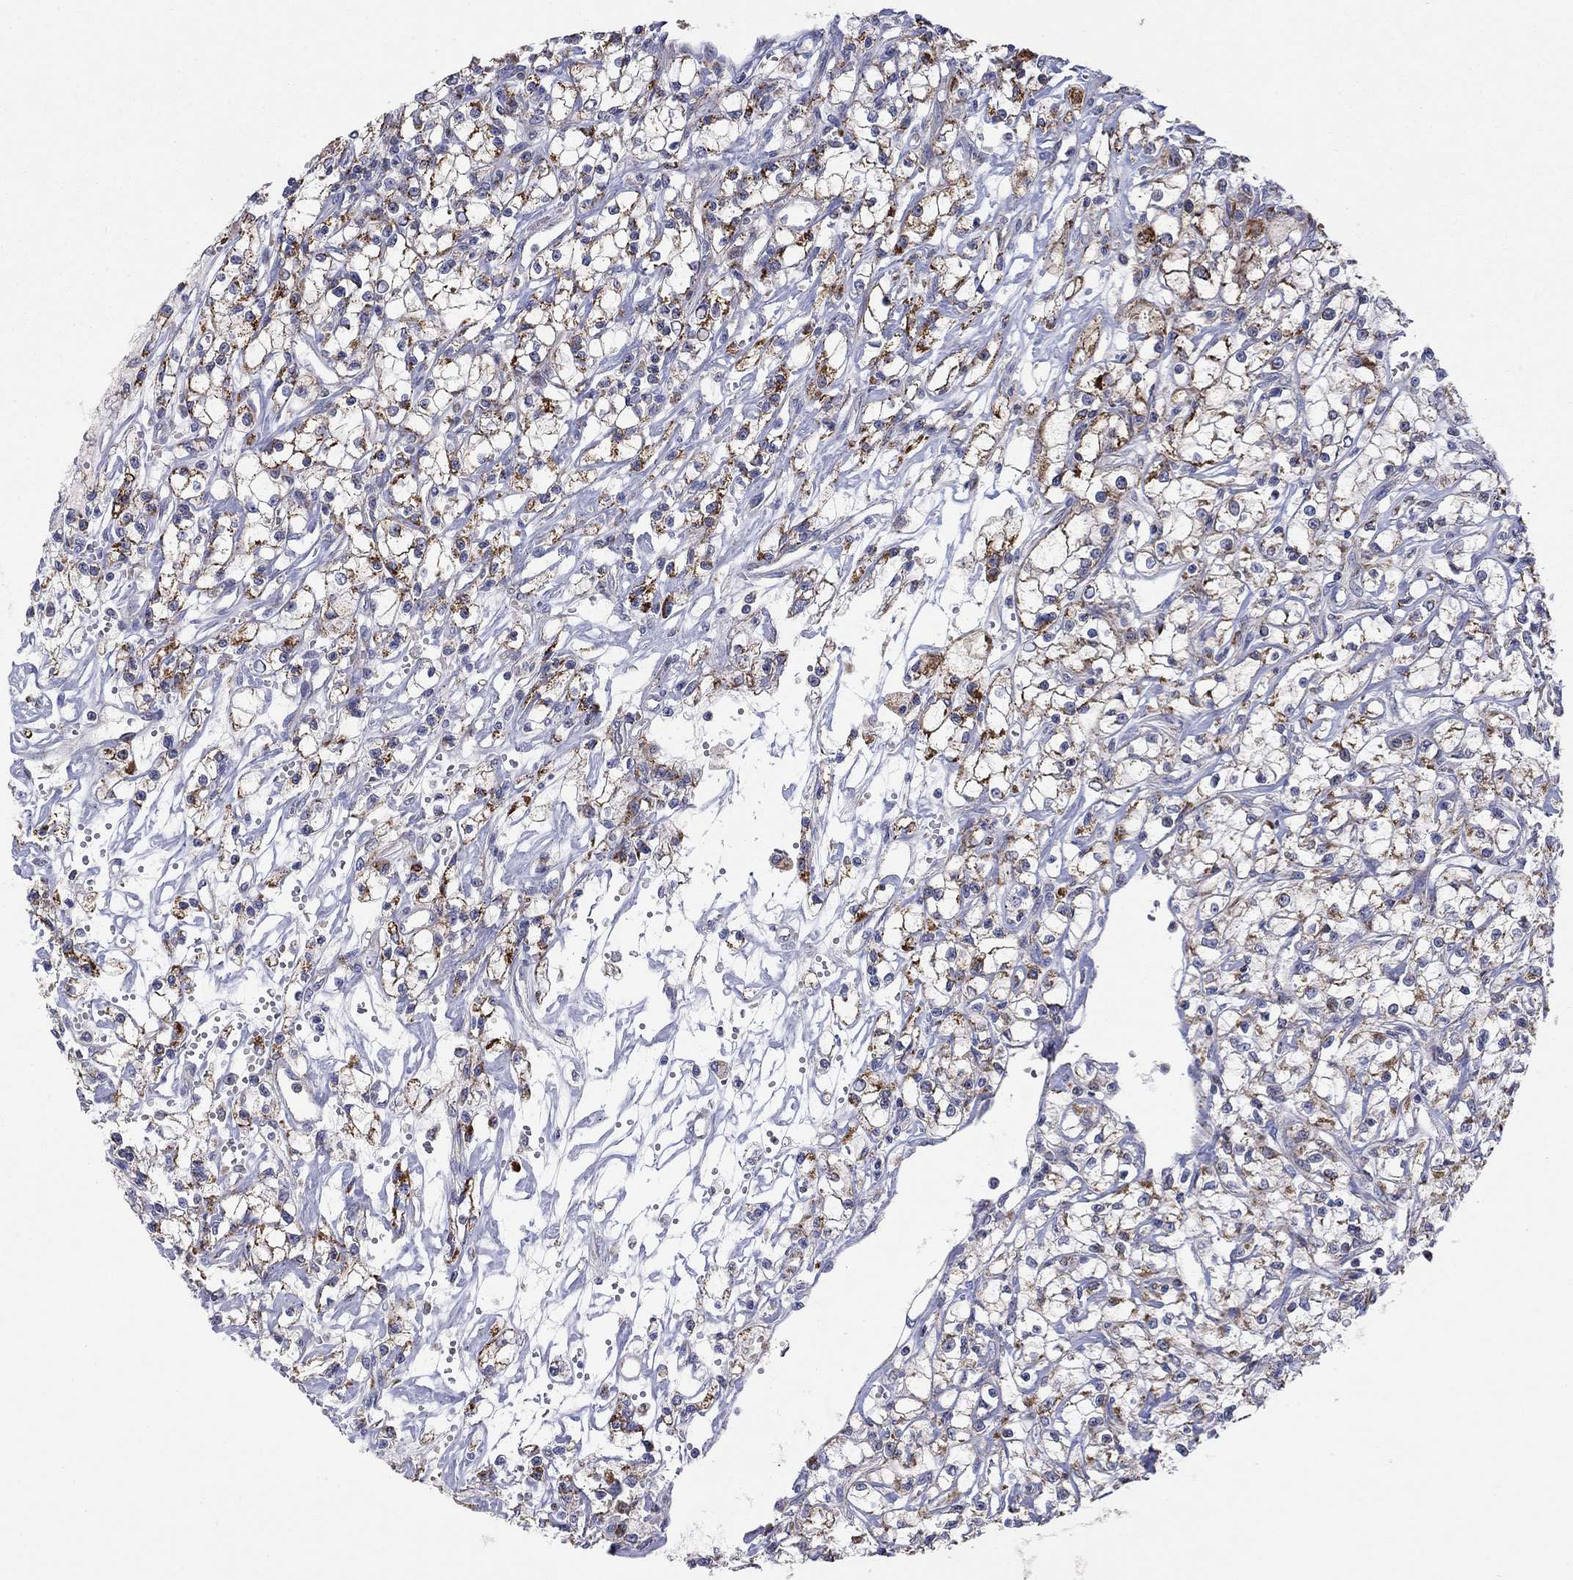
{"staining": {"intensity": "moderate", "quantity": ">75%", "location": "cytoplasmic/membranous"}, "tissue": "renal cancer", "cell_type": "Tumor cells", "image_type": "cancer", "snomed": [{"axis": "morphology", "description": "Adenocarcinoma, NOS"}, {"axis": "topography", "description": "Kidney"}], "caption": "The micrograph exhibits a brown stain indicating the presence of a protein in the cytoplasmic/membranous of tumor cells in adenocarcinoma (renal). Immunohistochemistry stains the protein of interest in brown and the nuclei are stained blue.", "gene": "HPS5", "patient": {"sex": "female", "age": 59}}